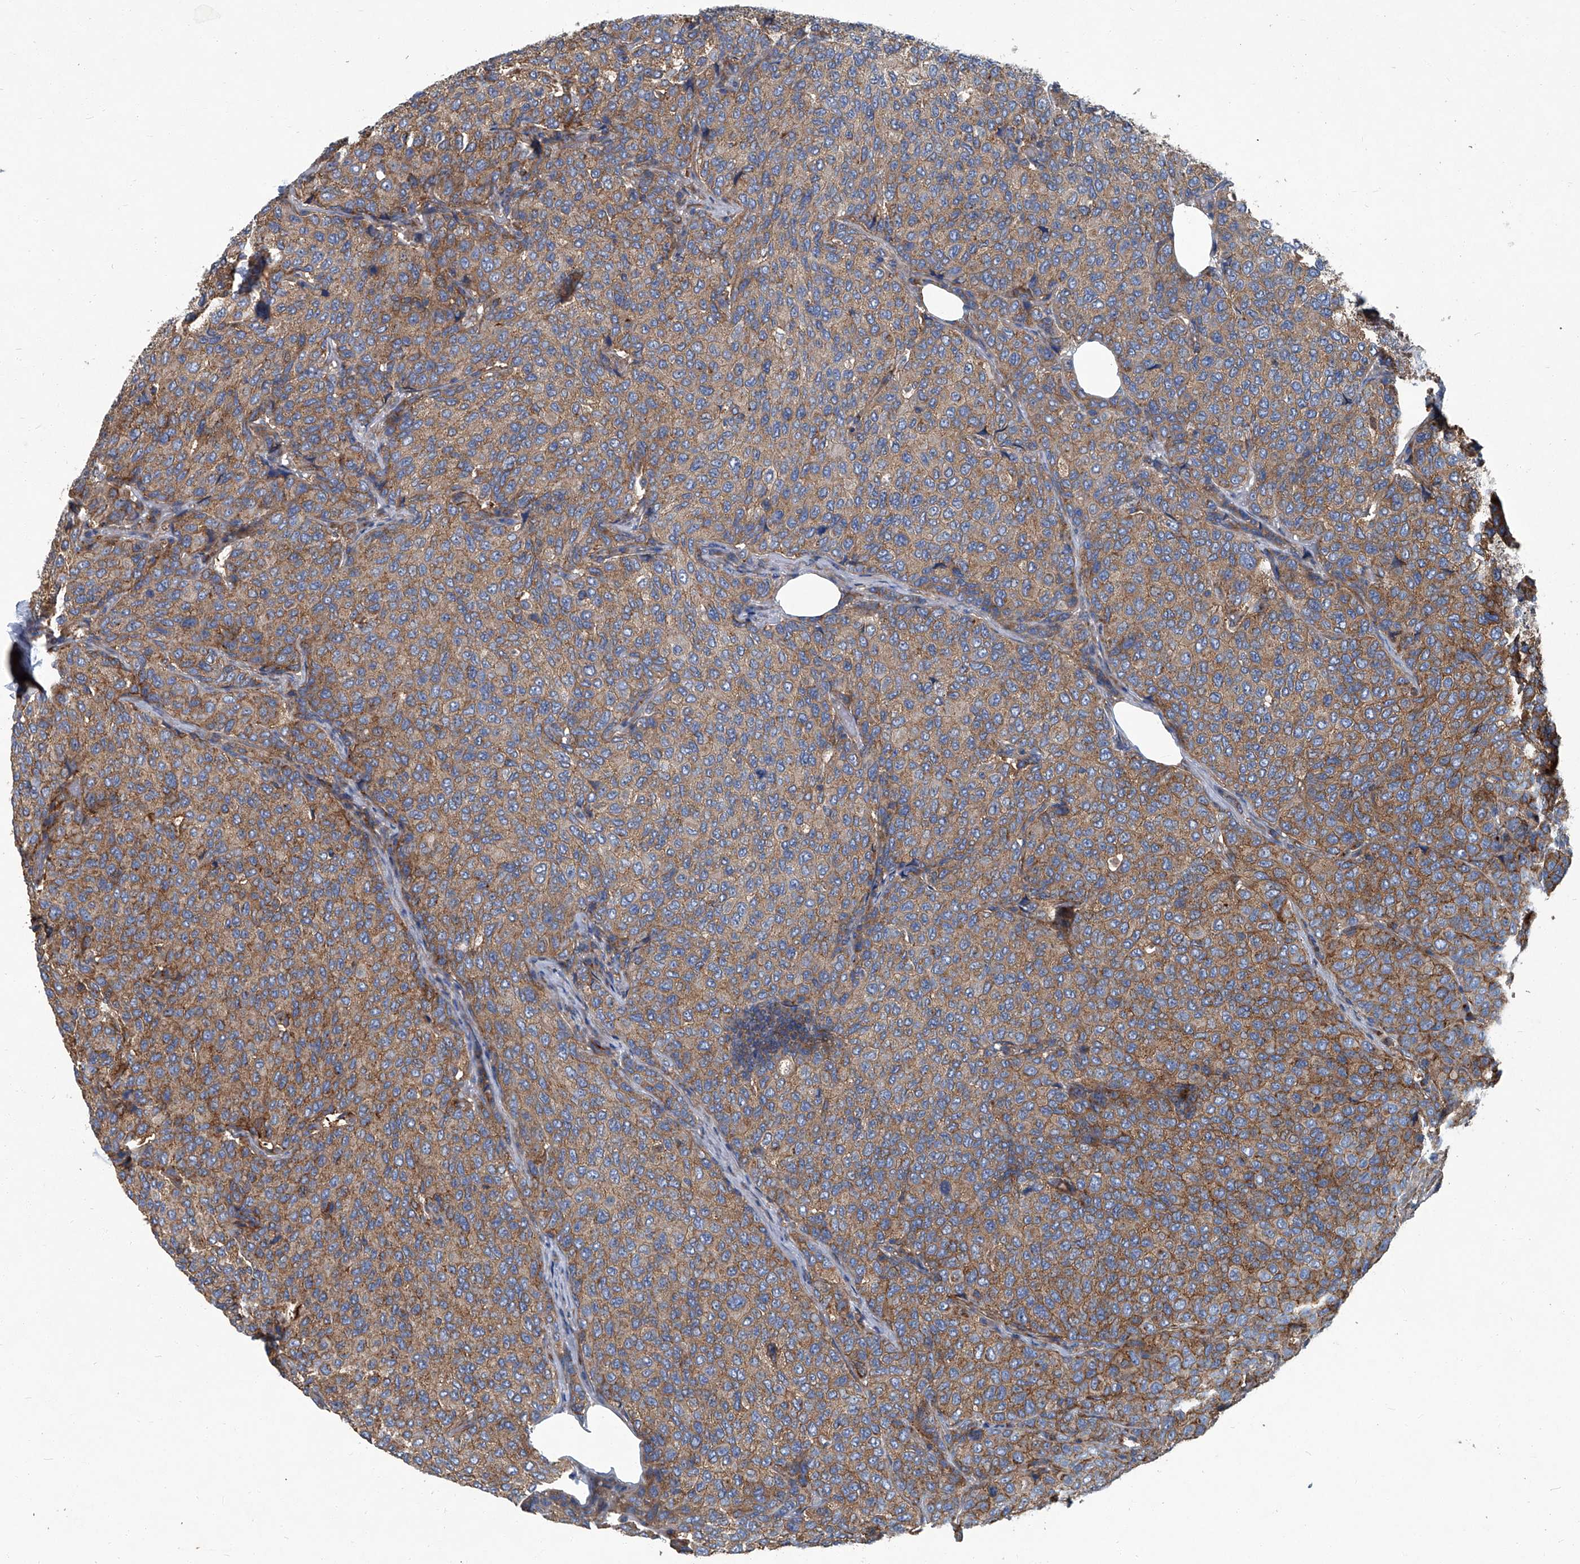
{"staining": {"intensity": "moderate", "quantity": ">75%", "location": "cytoplasmic/membranous"}, "tissue": "breast cancer", "cell_type": "Tumor cells", "image_type": "cancer", "snomed": [{"axis": "morphology", "description": "Duct carcinoma"}, {"axis": "topography", "description": "Breast"}], "caption": "About >75% of tumor cells in breast cancer (invasive ductal carcinoma) exhibit moderate cytoplasmic/membranous protein positivity as visualized by brown immunohistochemical staining.", "gene": "PIGH", "patient": {"sex": "female", "age": 55}}